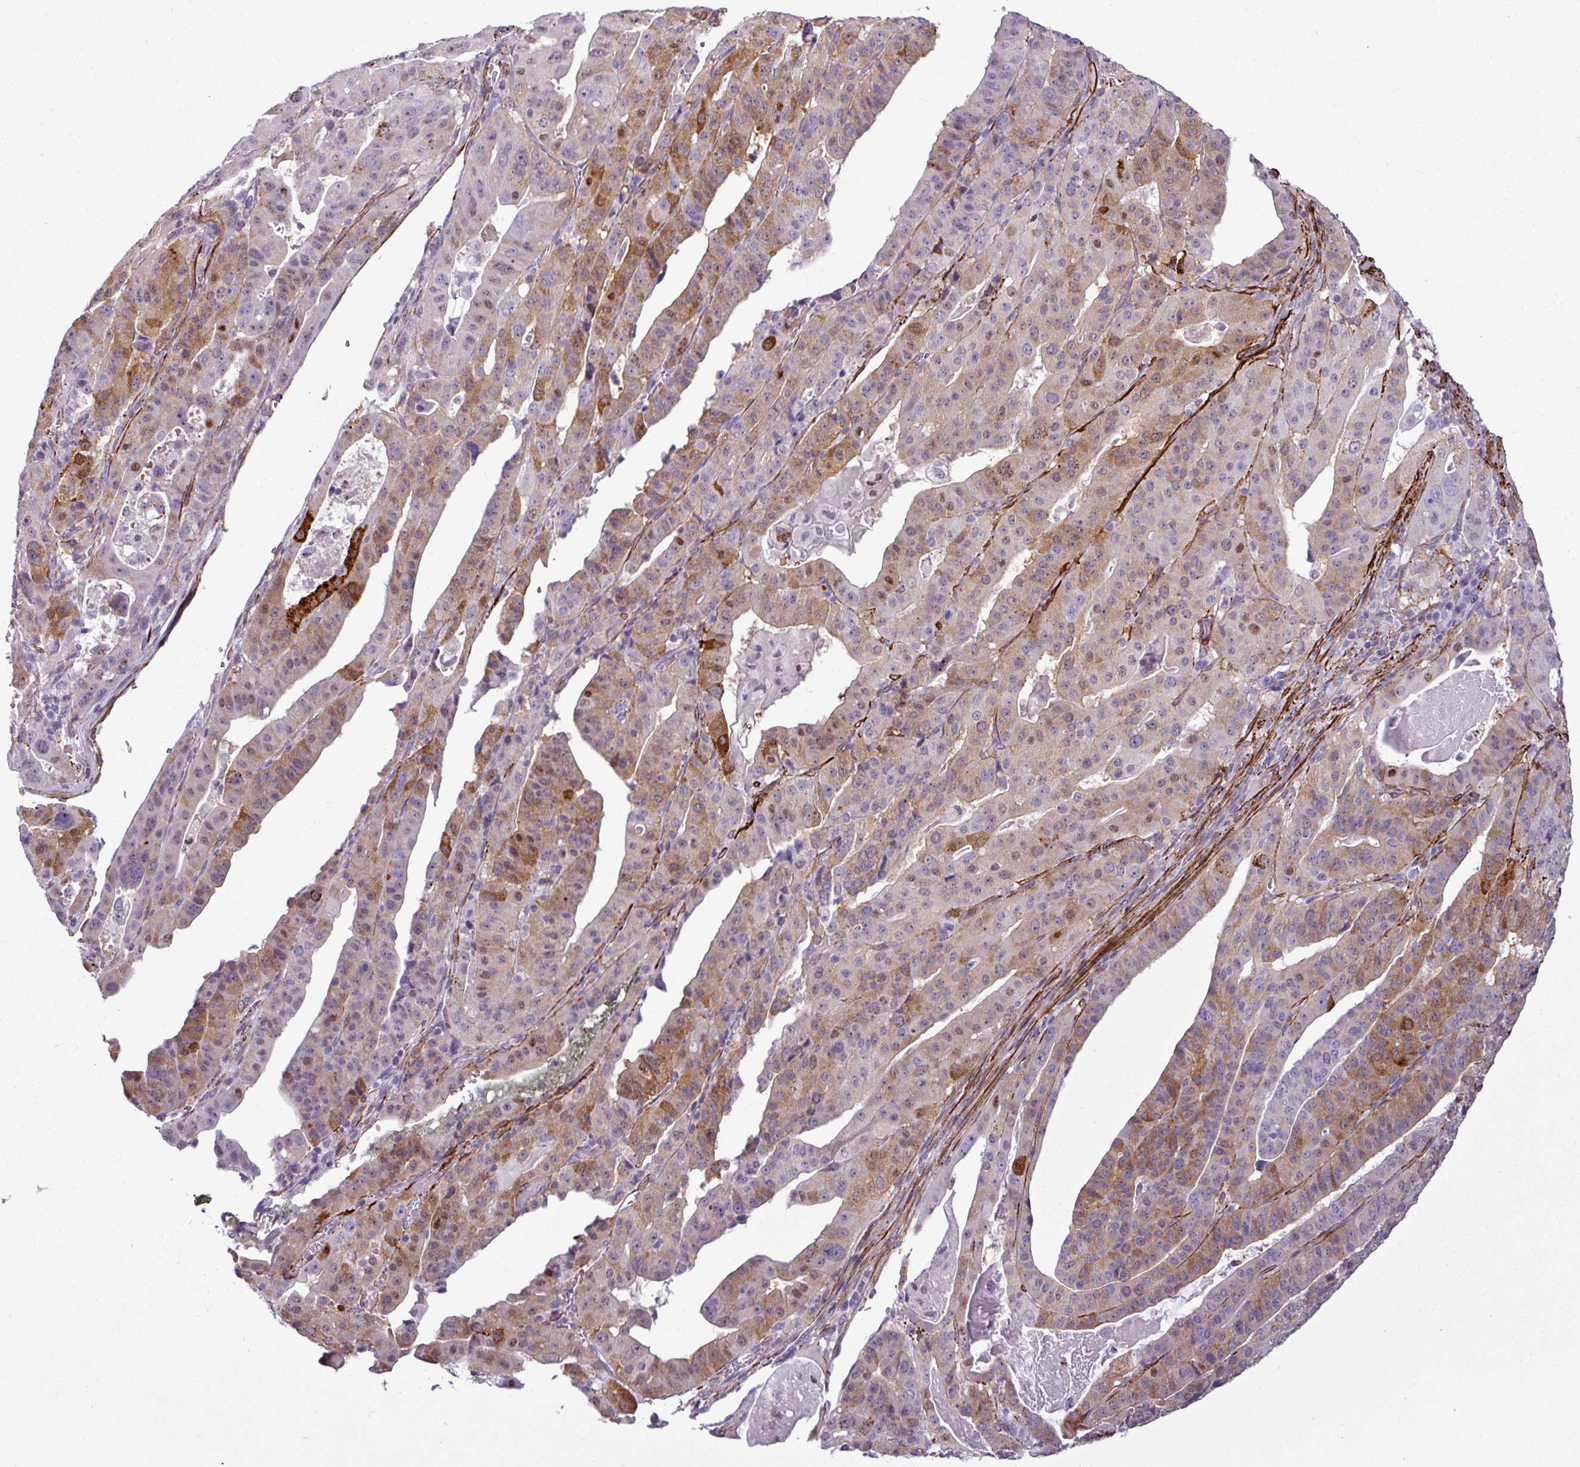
{"staining": {"intensity": "moderate", "quantity": "<25%", "location": "cytoplasmic/membranous,nuclear"}, "tissue": "stomach cancer", "cell_type": "Tumor cells", "image_type": "cancer", "snomed": [{"axis": "morphology", "description": "Adenocarcinoma, NOS"}, {"axis": "topography", "description": "Stomach"}], "caption": "Tumor cells demonstrate low levels of moderate cytoplasmic/membranous and nuclear expression in approximately <25% of cells in human stomach adenocarcinoma.", "gene": "ATP10A", "patient": {"sex": "male", "age": 48}}